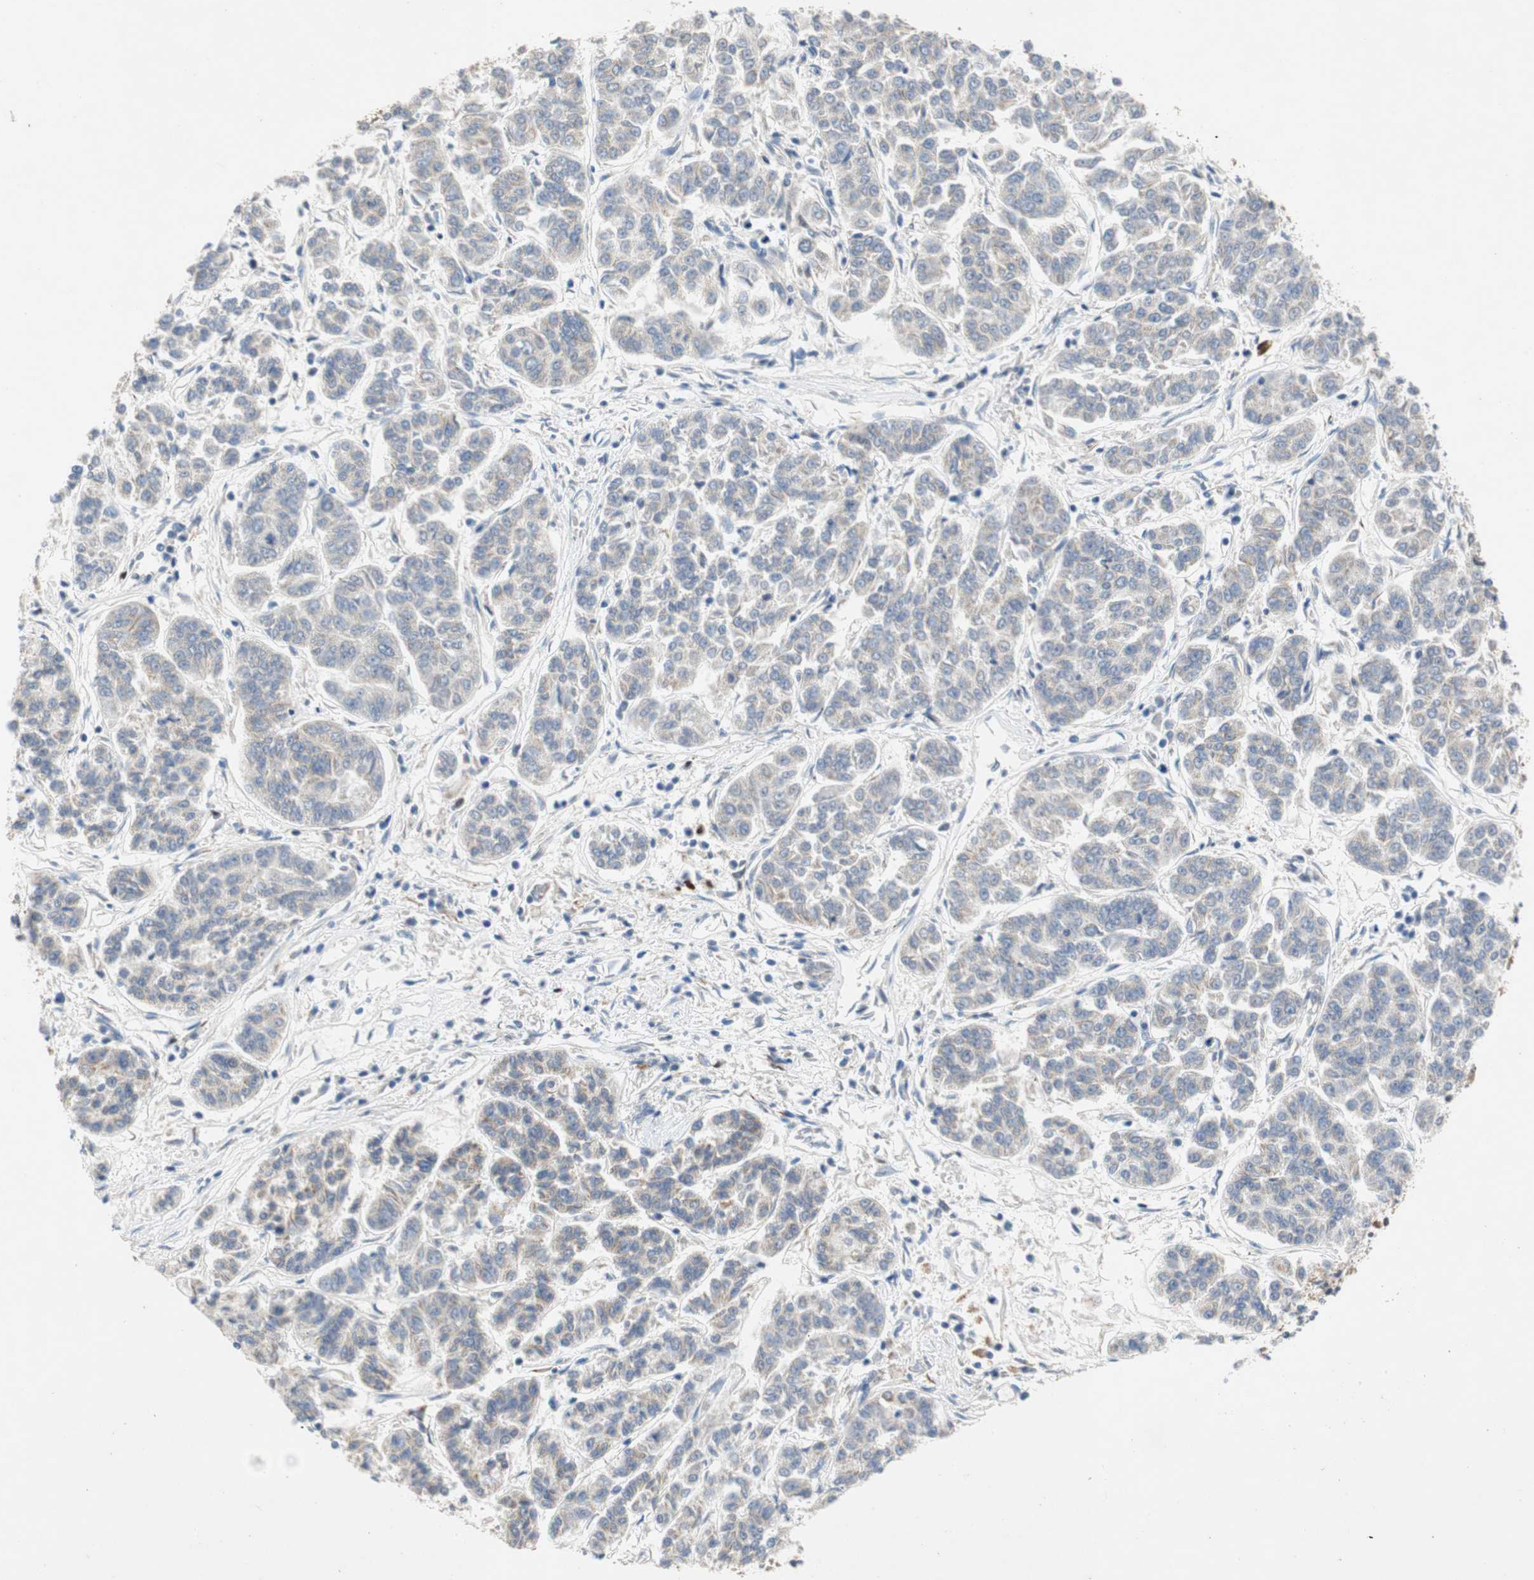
{"staining": {"intensity": "negative", "quantity": "none", "location": "none"}, "tissue": "lung cancer", "cell_type": "Tumor cells", "image_type": "cancer", "snomed": [{"axis": "morphology", "description": "Adenocarcinoma, NOS"}, {"axis": "topography", "description": "Lung"}], "caption": "Immunohistochemistry of human lung cancer (adenocarcinoma) reveals no expression in tumor cells.", "gene": "RELB", "patient": {"sex": "male", "age": 84}}